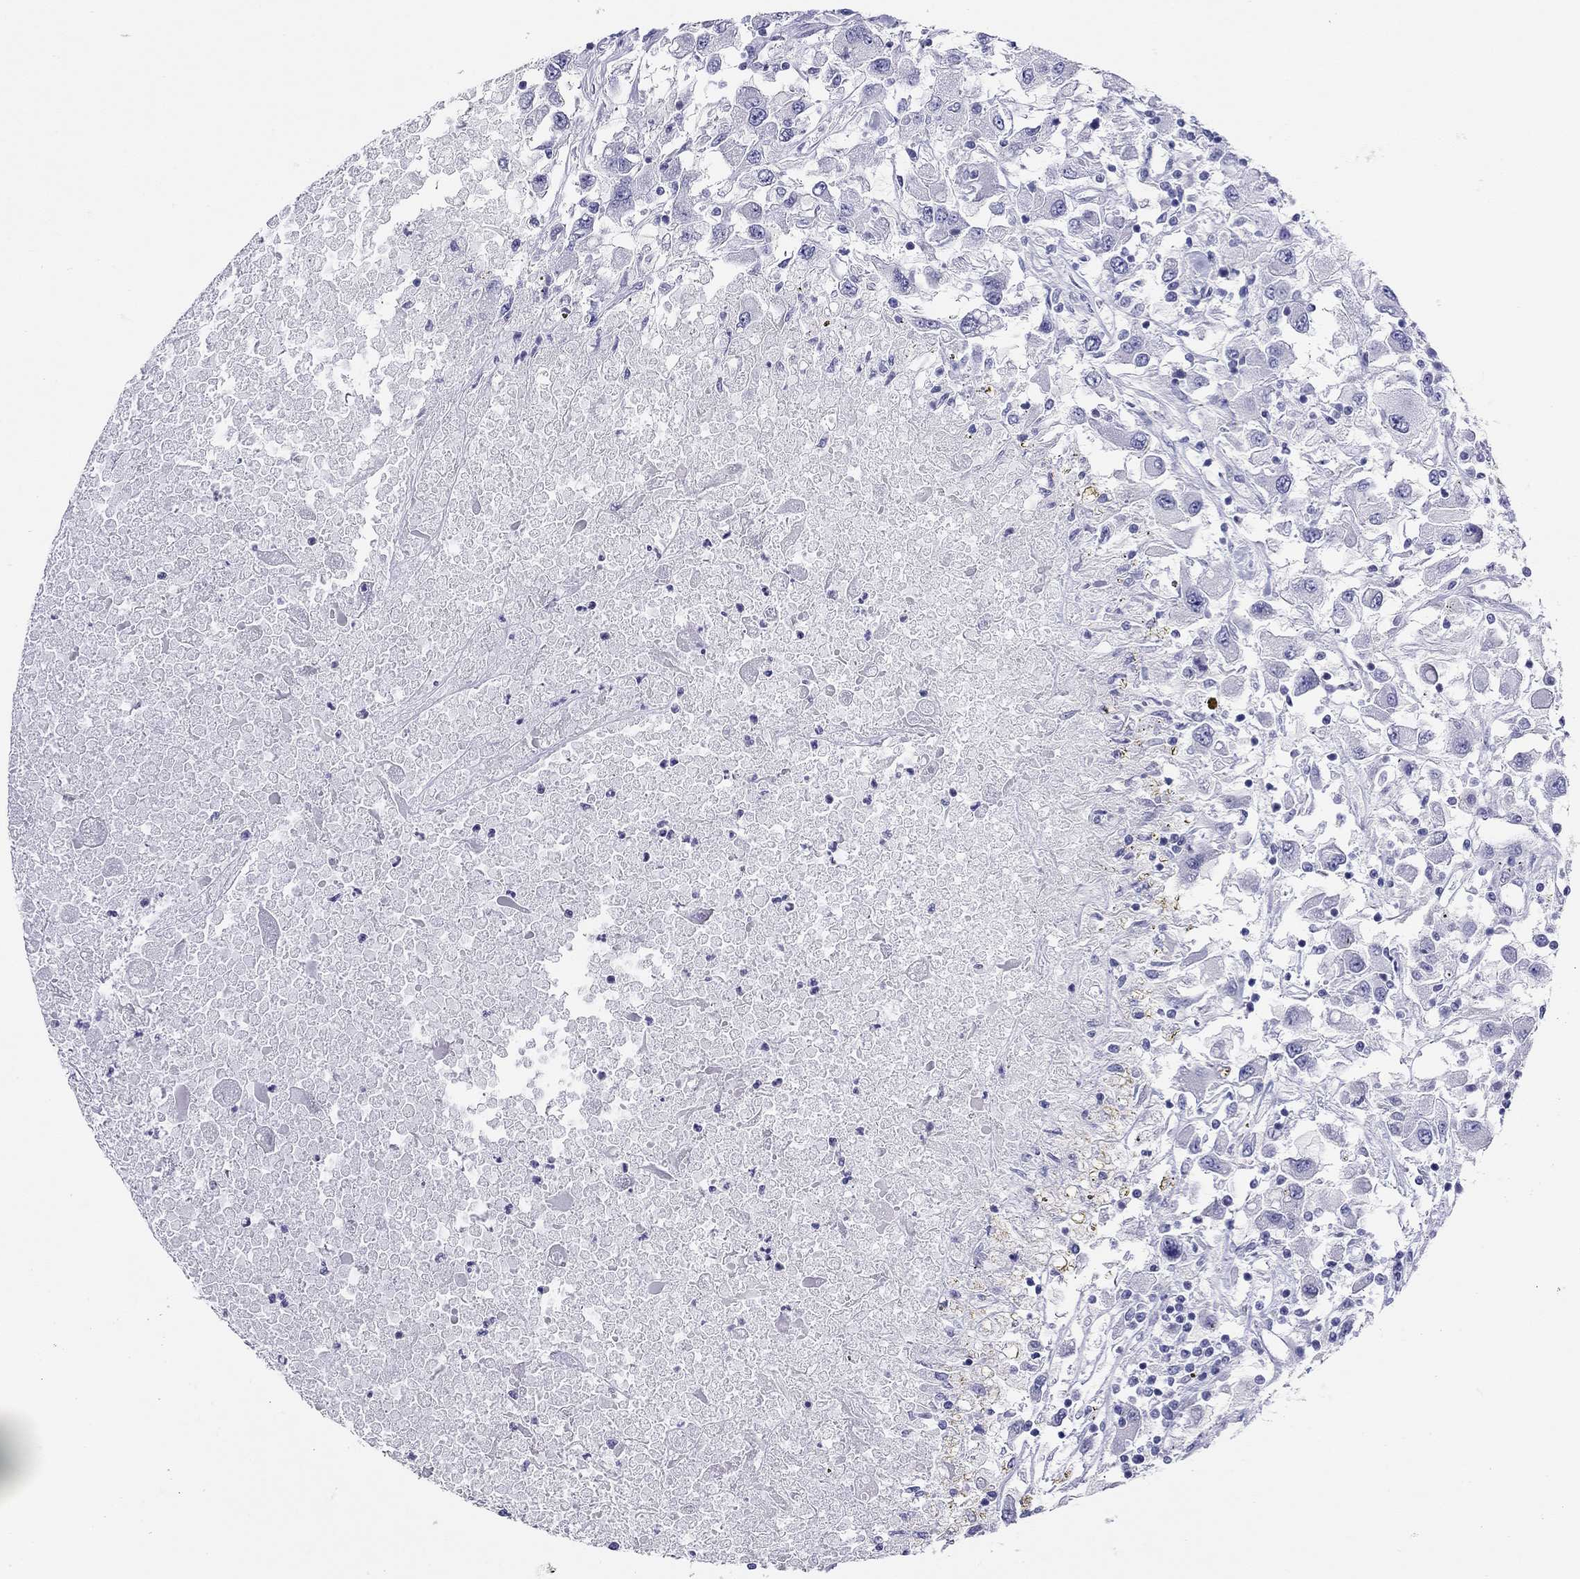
{"staining": {"intensity": "negative", "quantity": "none", "location": "none"}, "tissue": "renal cancer", "cell_type": "Tumor cells", "image_type": "cancer", "snomed": [{"axis": "morphology", "description": "Adenocarcinoma, NOS"}, {"axis": "topography", "description": "Kidney"}], "caption": "The micrograph displays no significant staining in tumor cells of renal cancer.", "gene": "MYMX", "patient": {"sex": "female", "age": 67}}